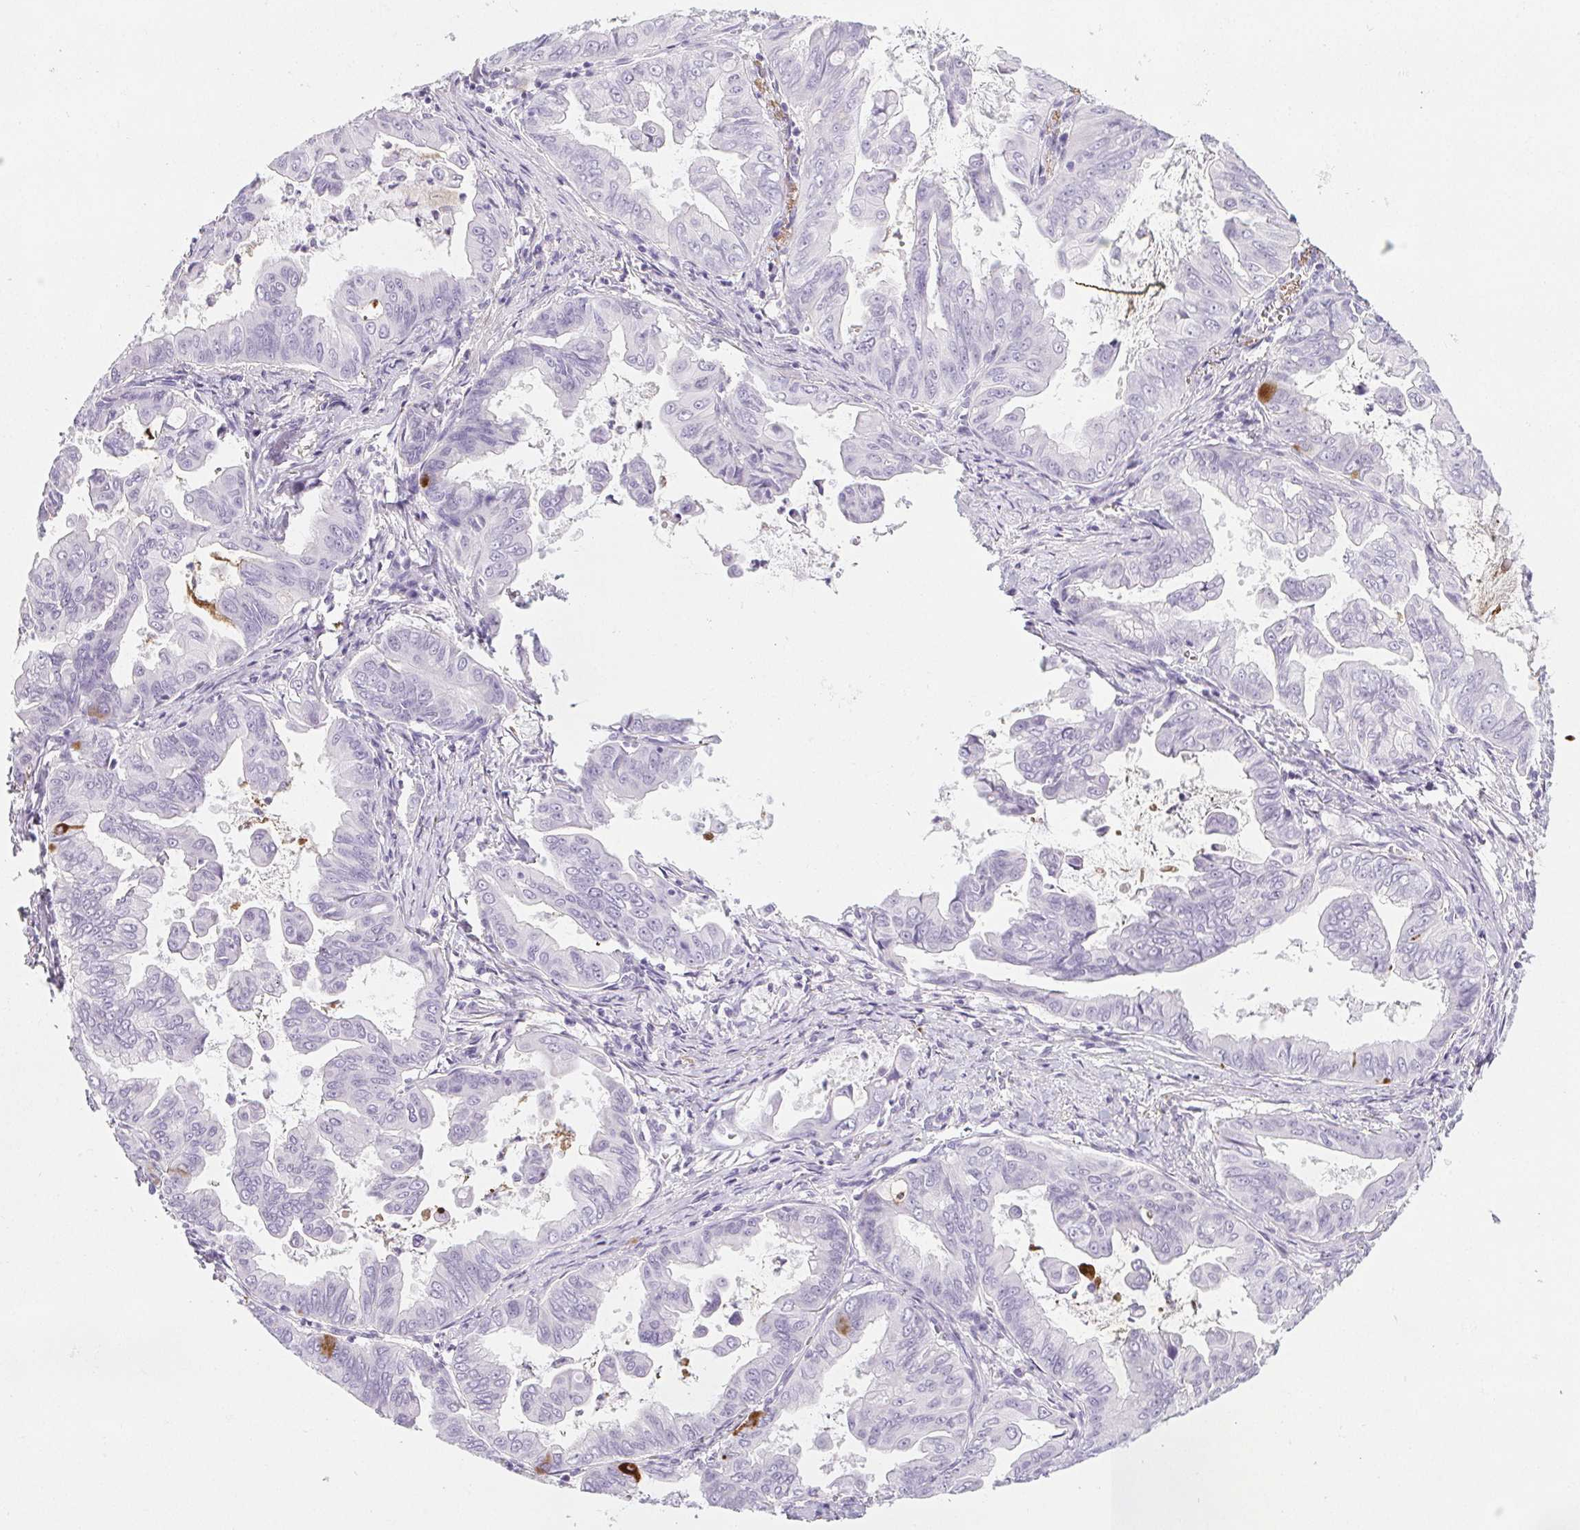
{"staining": {"intensity": "strong", "quantity": "<25%", "location": "cytoplasmic/membranous"}, "tissue": "stomach cancer", "cell_type": "Tumor cells", "image_type": "cancer", "snomed": [{"axis": "morphology", "description": "Adenocarcinoma, NOS"}, {"axis": "topography", "description": "Stomach, upper"}], "caption": "Immunohistochemical staining of human stomach adenocarcinoma reveals medium levels of strong cytoplasmic/membranous staining in about <25% of tumor cells.", "gene": "VTN", "patient": {"sex": "male", "age": 80}}